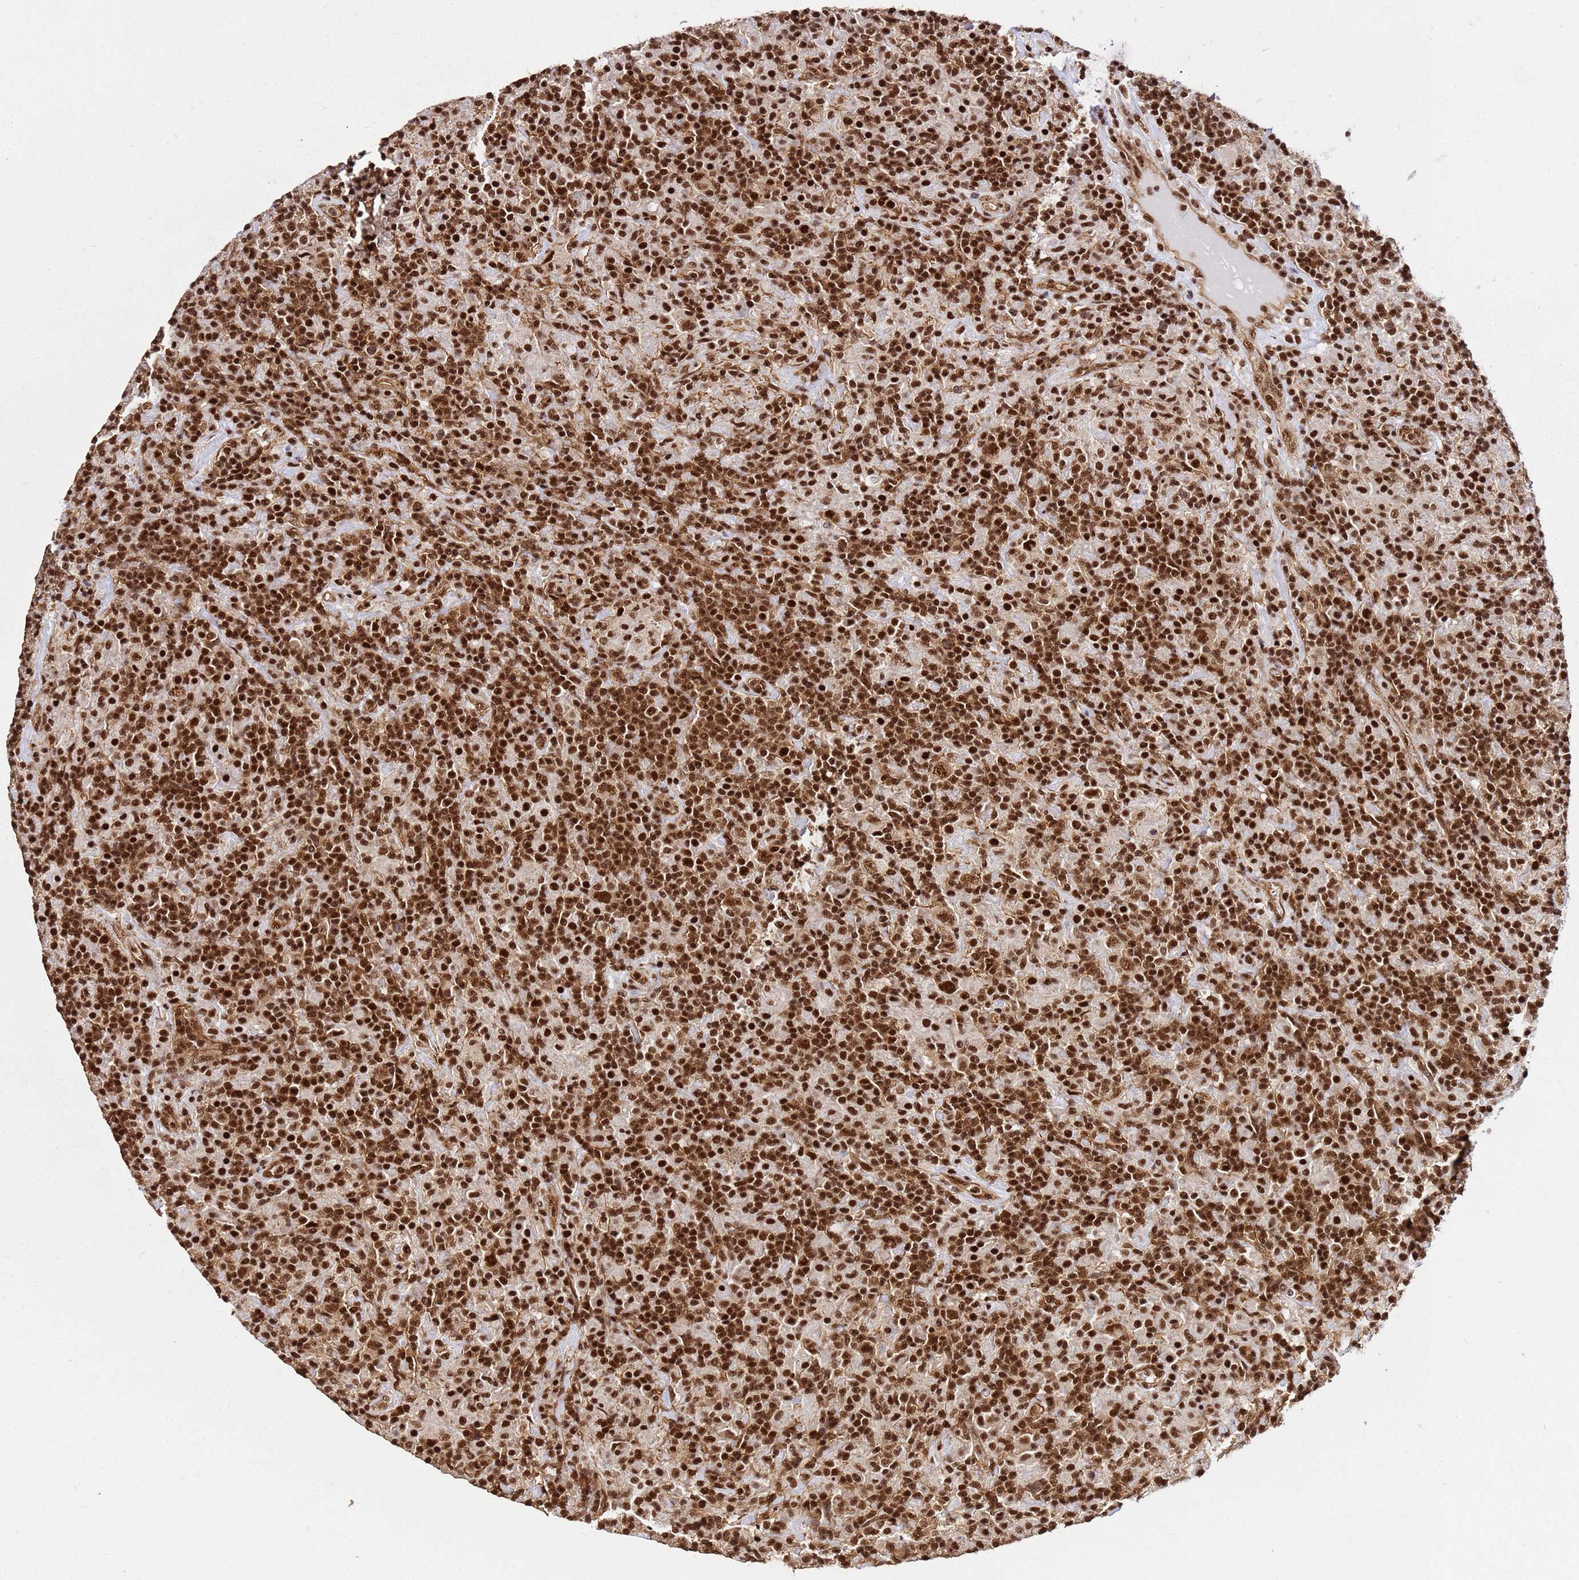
{"staining": {"intensity": "strong", "quantity": ">75%", "location": "nuclear"}, "tissue": "lymphoma", "cell_type": "Tumor cells", "image_type": "cancer", "snomed": [{"axis": "morphology", "description": "Hodgkin's disease, NOS"}, {"axis": "topography", "description": "Lymph node"}], "caption": "Lymphoma stained with a brown dye demonstrates strong nuclear positive staining in about >75% of tumor cells.", "gene": "SYF2", "patient": {"sex": "male", "age": 70}}